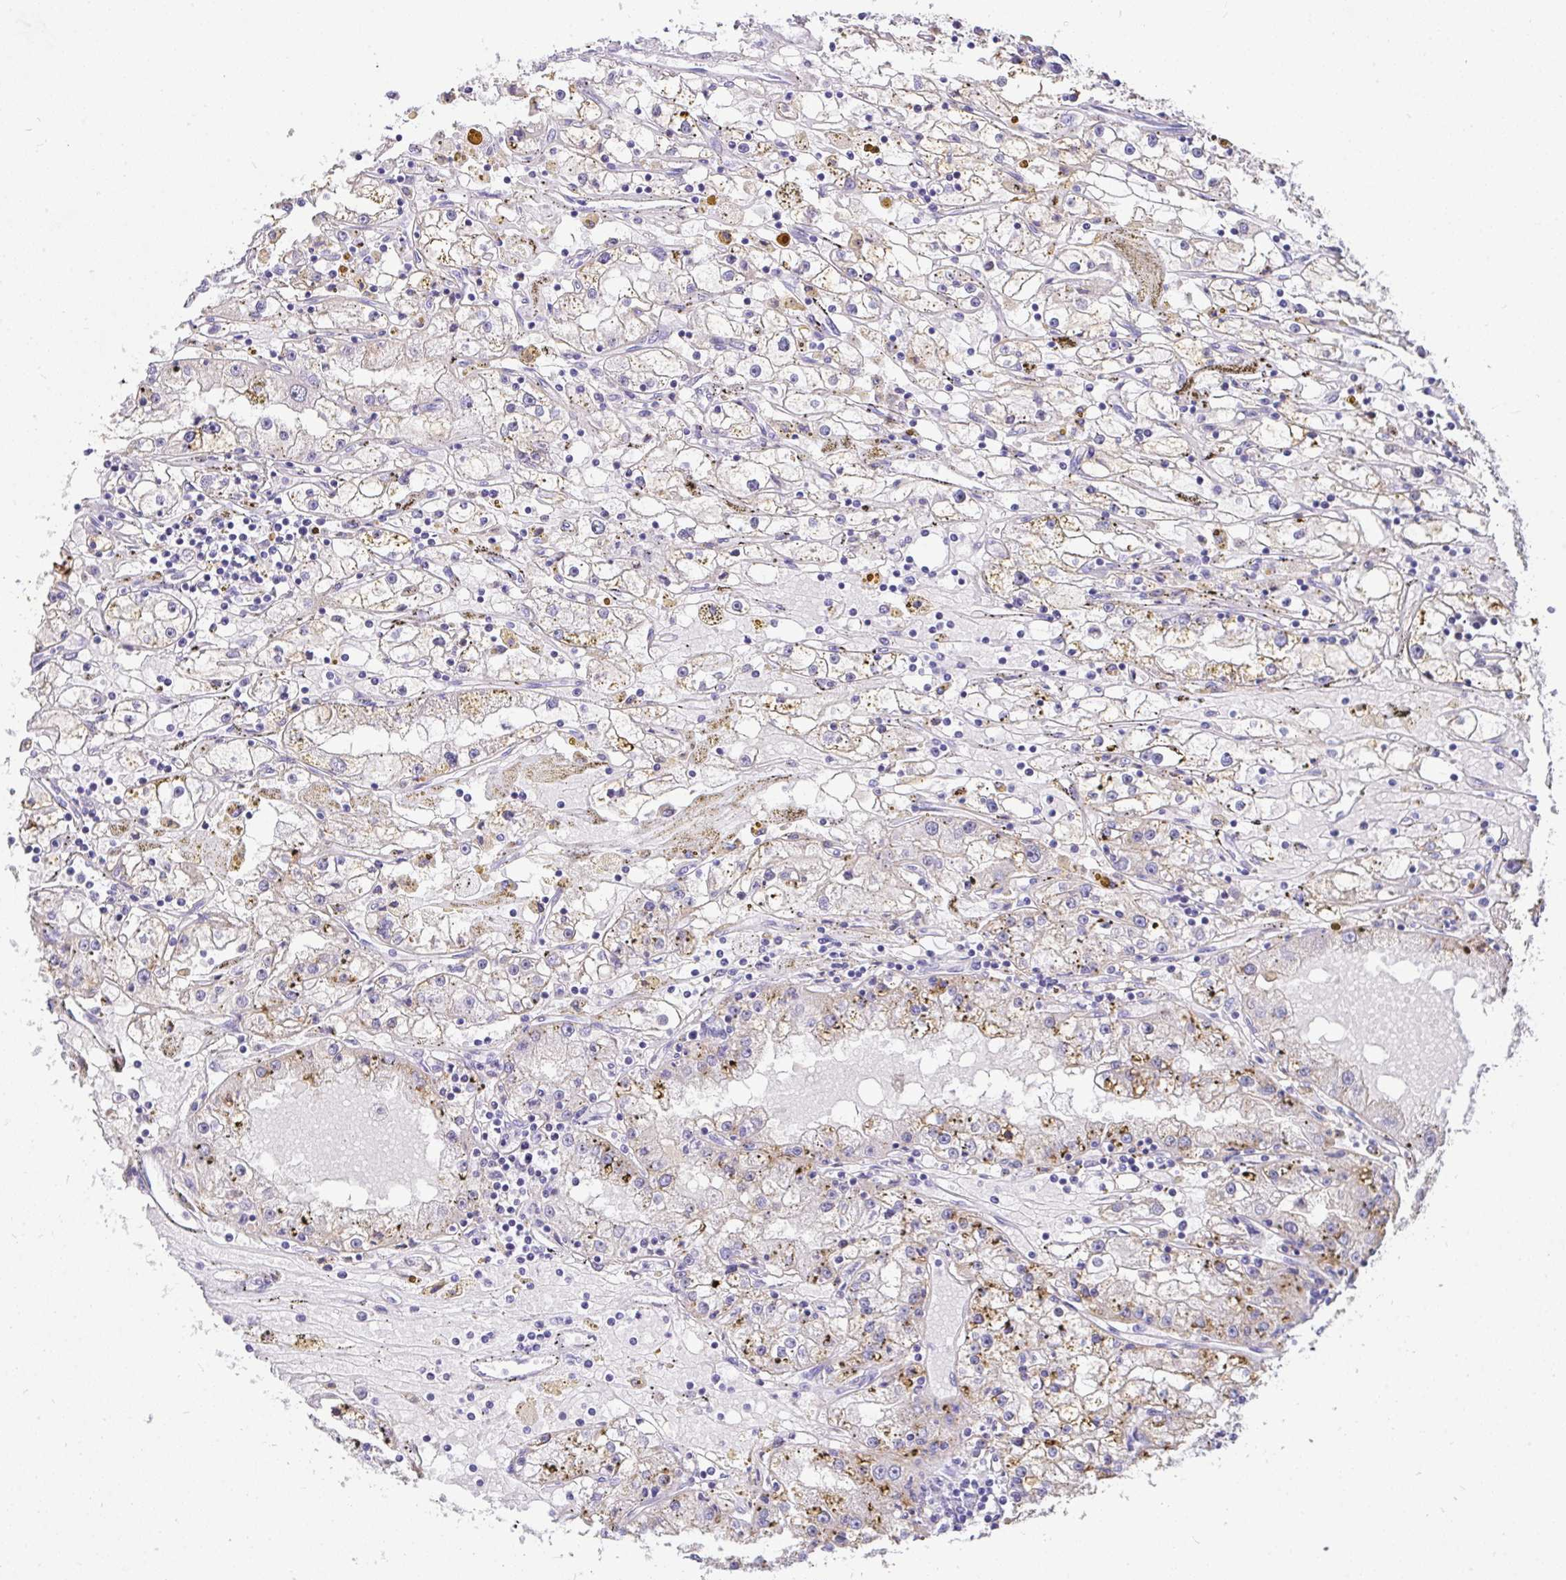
{"staining": {"intensity": "negative", "quantity": "none", "location": "none"}, "tissue": "renal cancer", "cell_type": "Tumor cells", "image_type": "cancer", "snomed": [{"axis": "morphology", "description": "Adenocarcinoma, NOS"}, {"axis": "topography", "description": "Kidney"}], "caption": "This is an immunohistochemistry (IHC) photomicrograph of renal adenocarcinoma. There is no staining in tumor cells.", "gene": "VGLL3", "patient": {"sex": "male", "age": 56}}